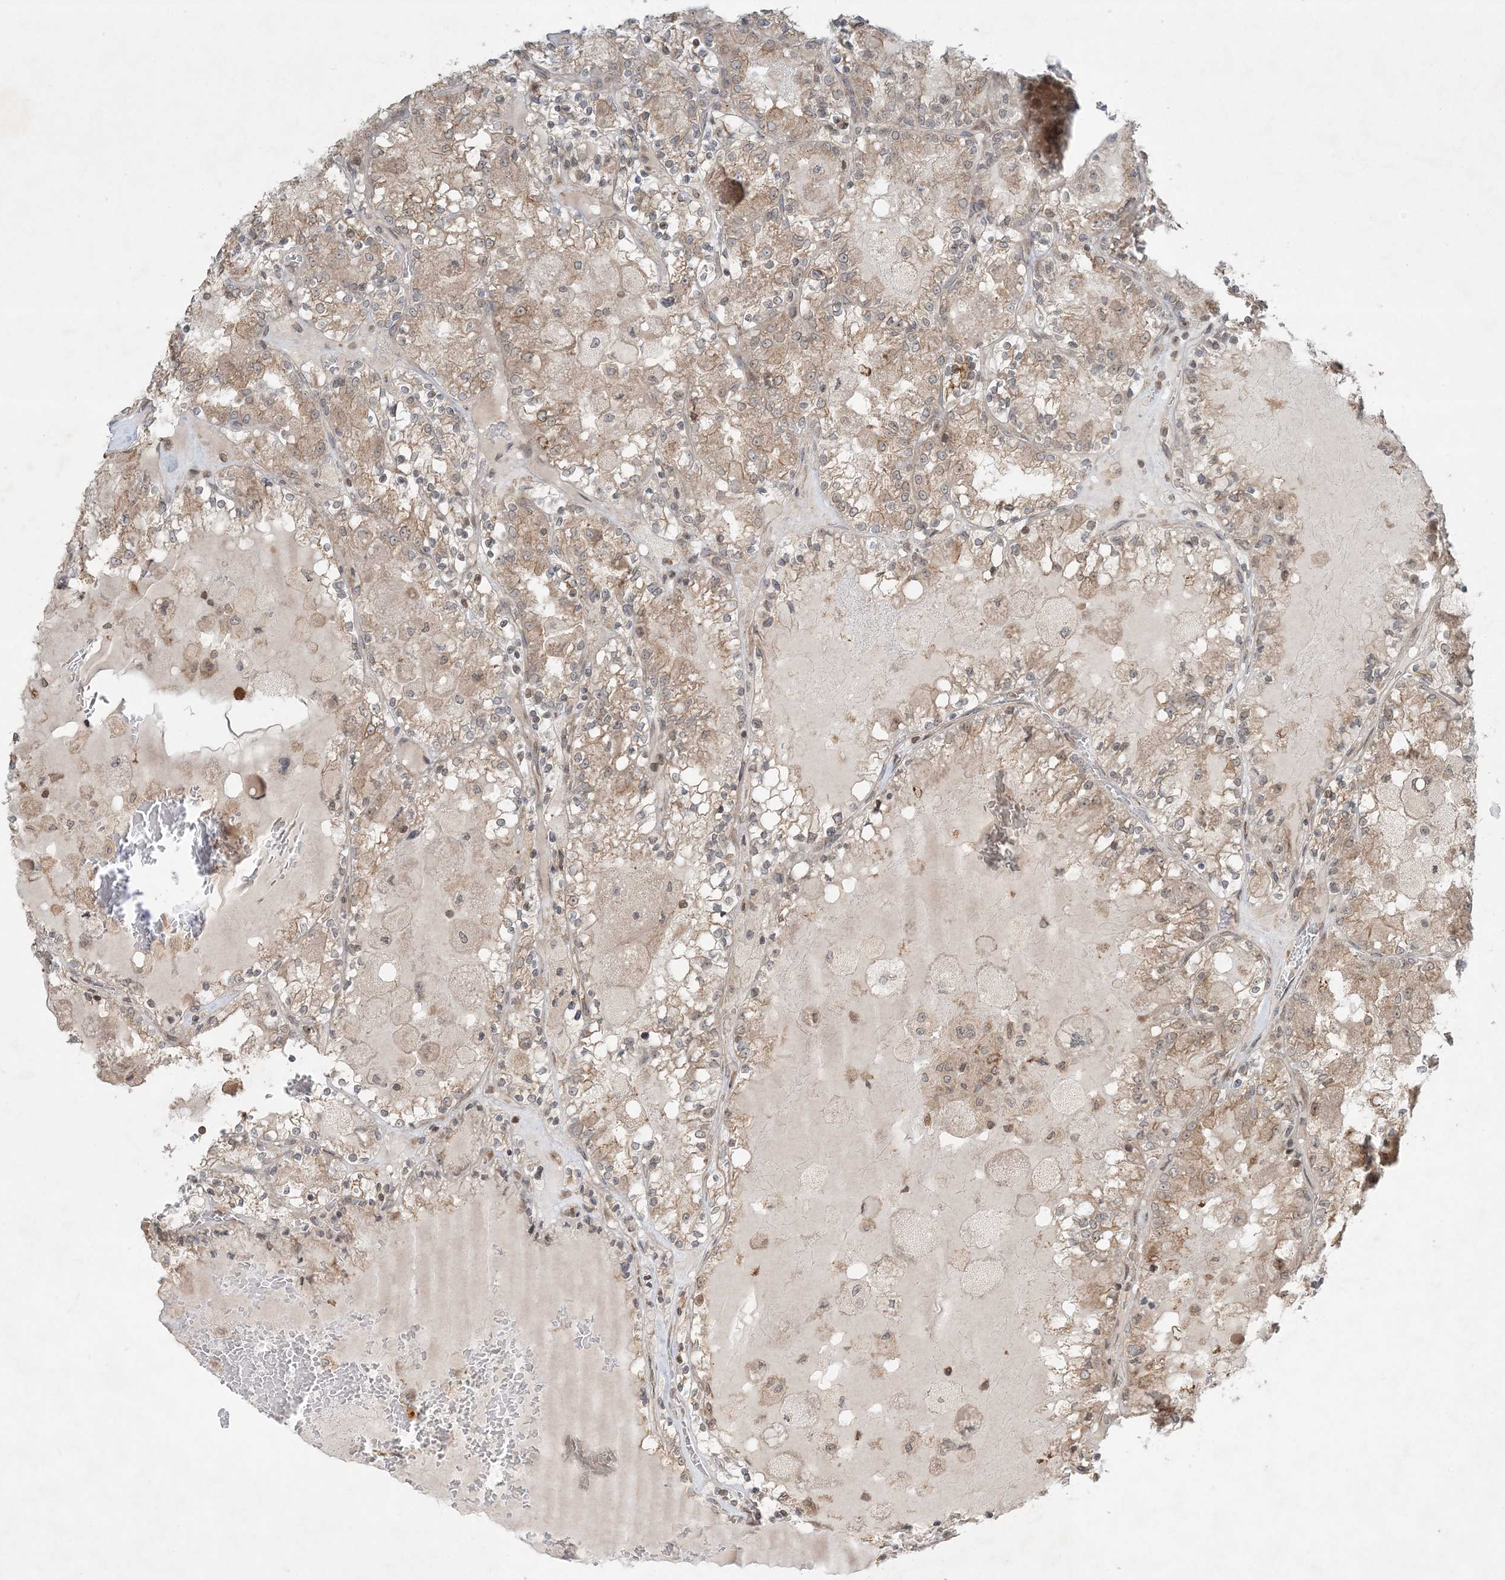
{"staining": {"intensity": "weak", "quantity": "25%-75%", "location": "cytoplasmic/membranous"}, "tissue": "renal cancer", "cell_type": "Tumor cells", "image_type": "cancer", "snomed": [{"axis": "morphology", "description": "Adenocarcinoma, NOS"}, {"axis": "topography", "description": "Kidney"}], "caption": "Tumor cells display low levels of weak cytoplasmic/membranous positivity in about 25%-75% of cells in human adenocarcinoma (renal). The protein is shown in brown color, while the nuclei are stained blue.", "gene": "COMMD8", "patient": {"sex": "female", "age": 56}}